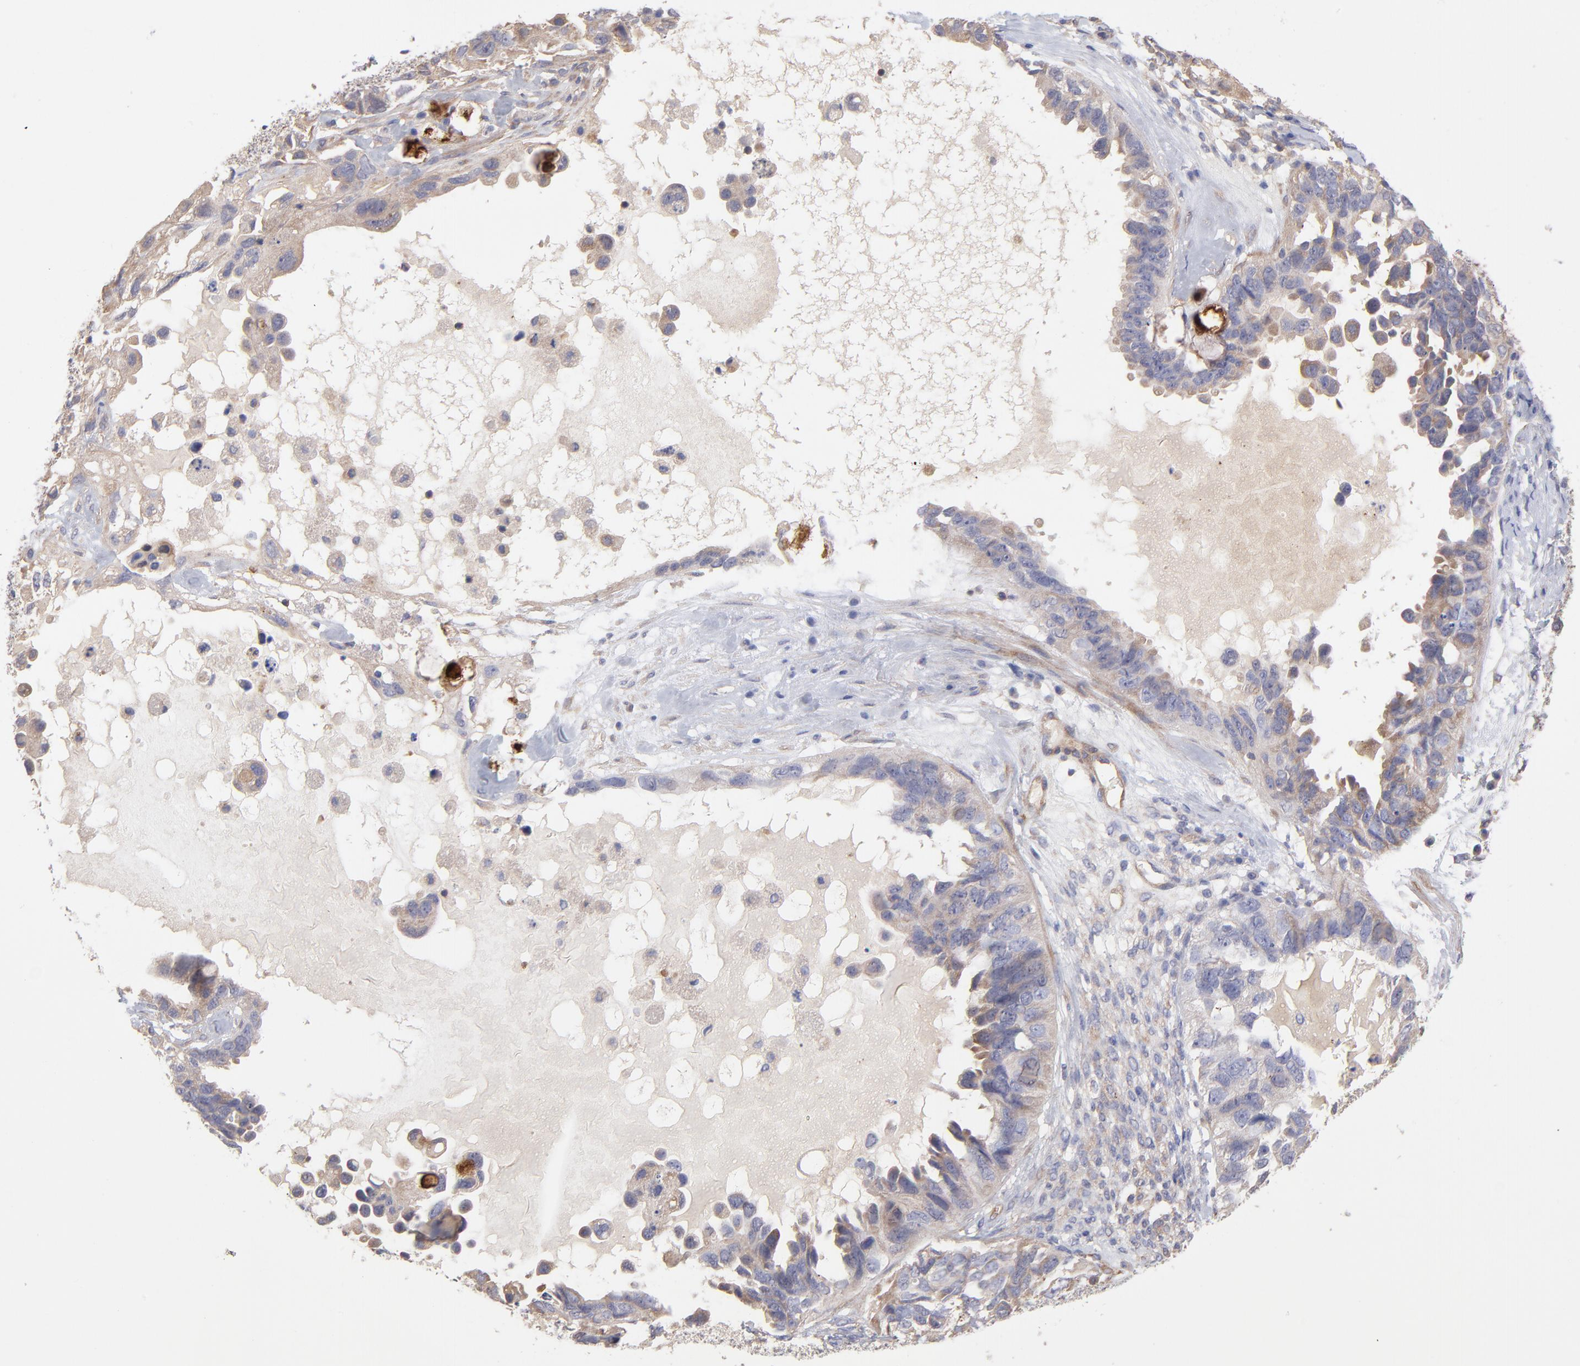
{"staining": {"intensity": "weak", "quantity": "25%-75%", "location": "cytoplasmic/membranous"}, "tissue": "ovarian cancer", "cell_type": "Tumor cells", "image_type": "cancer", "snomed": [{"axis": "morphology", "description": "Cystadenocarcinoma, serous, NOS"}, {"axis": "topography", "description": "Ovary"}], "caption": "The immunohistochemical stain shows weak cytoplasmic/membranous staining in tumor cells of ovarian cancer (serous cystadenocarcinoma) tissue.", "gene": "ASB7", "patient": {"sex": "female", "age": 82}}